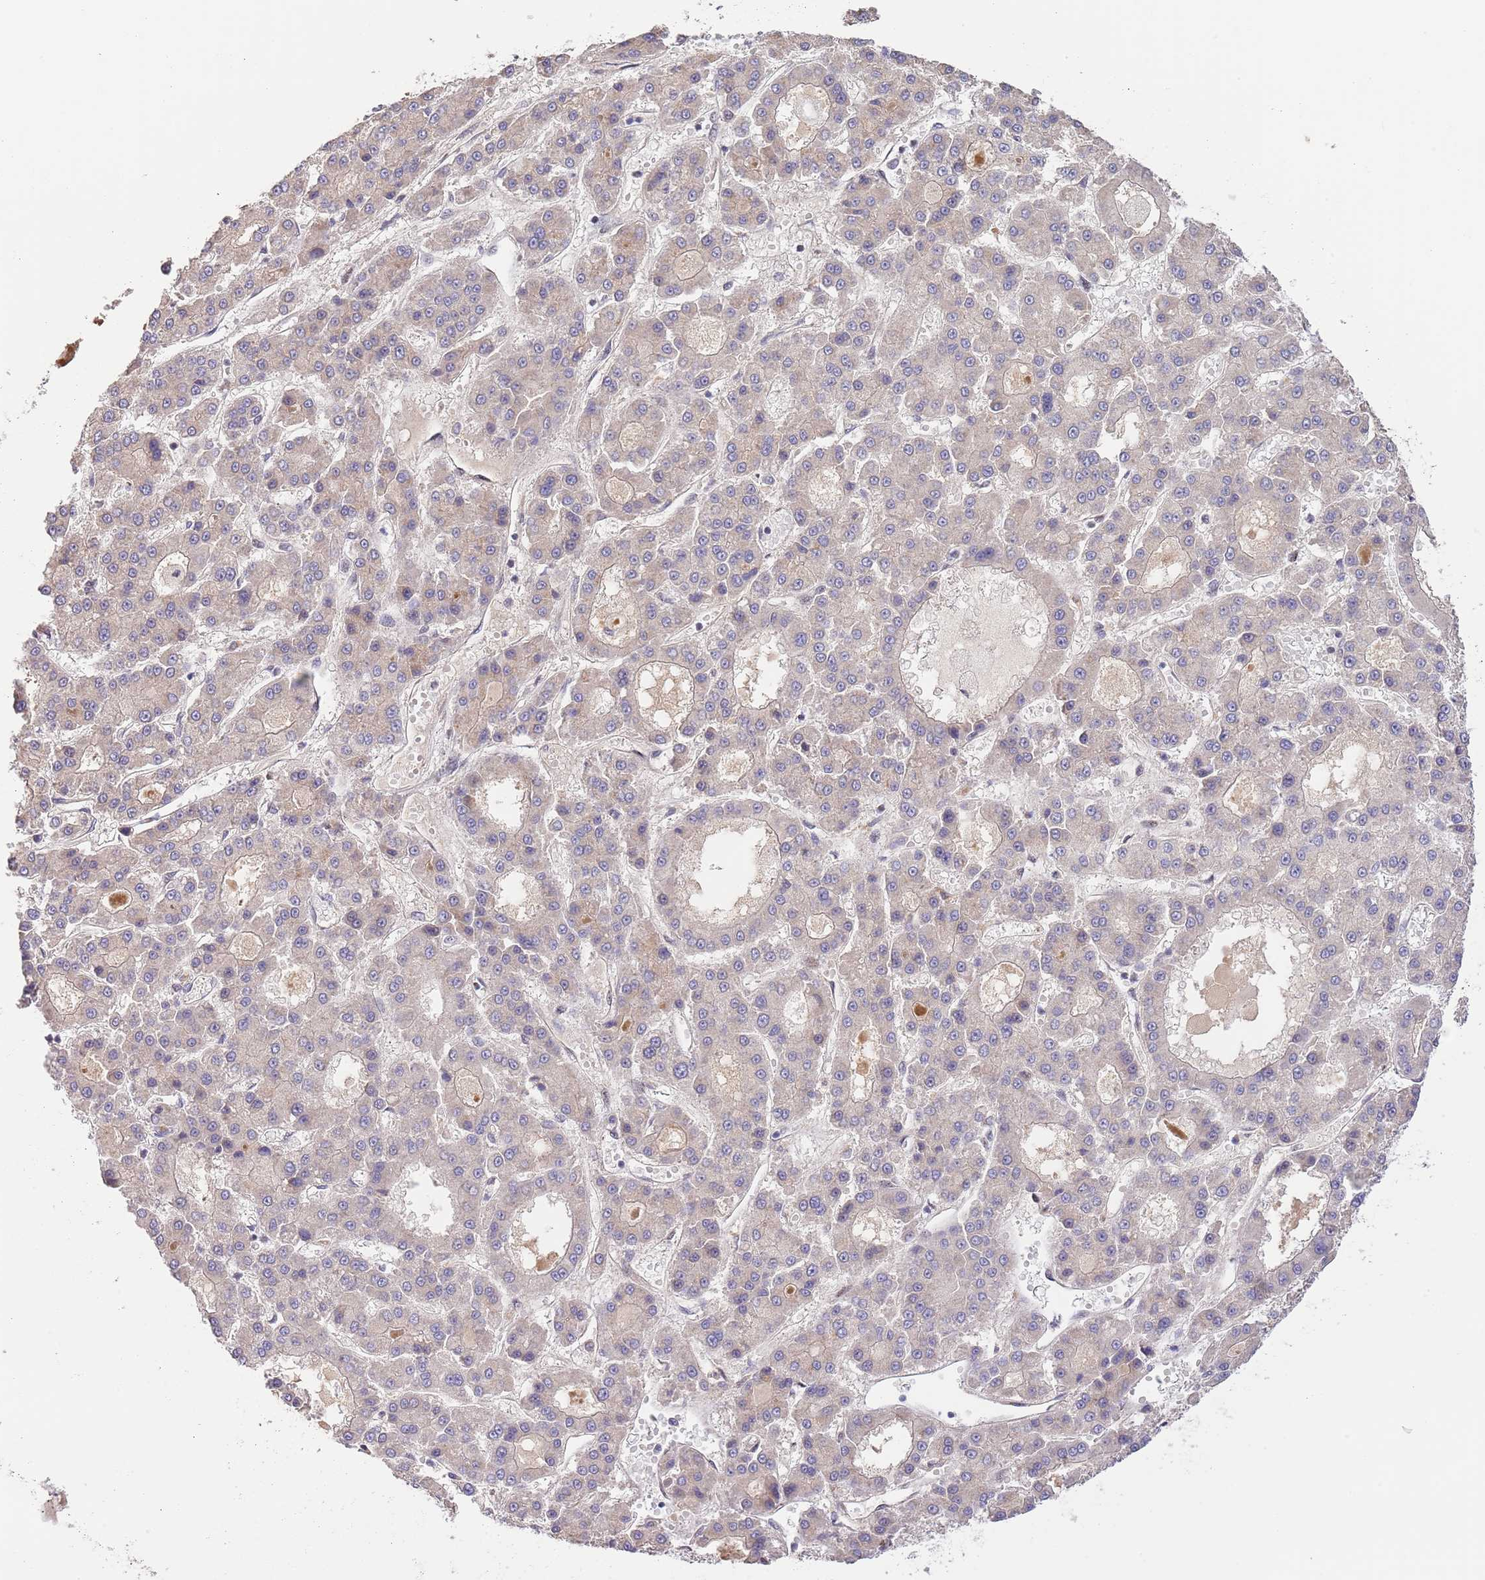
{"staining": {"intensity": "negative", "quantity": "none", "location": "none"}, "tissue": "liver cancer", "cell_type": "Tumor cells", "image_type": "cancer", "snomed": [{"axis": "morphology", "description": "Carcinoma, Hepatocellular, NOS"}, {"axis": "topography", "description": "Liver"}], "caption": "This is an IHC image of liver cancer. There is no positivity in tumor cells.", "gene": "PRR16", "patient": {"sex": "male", "age": 70}}